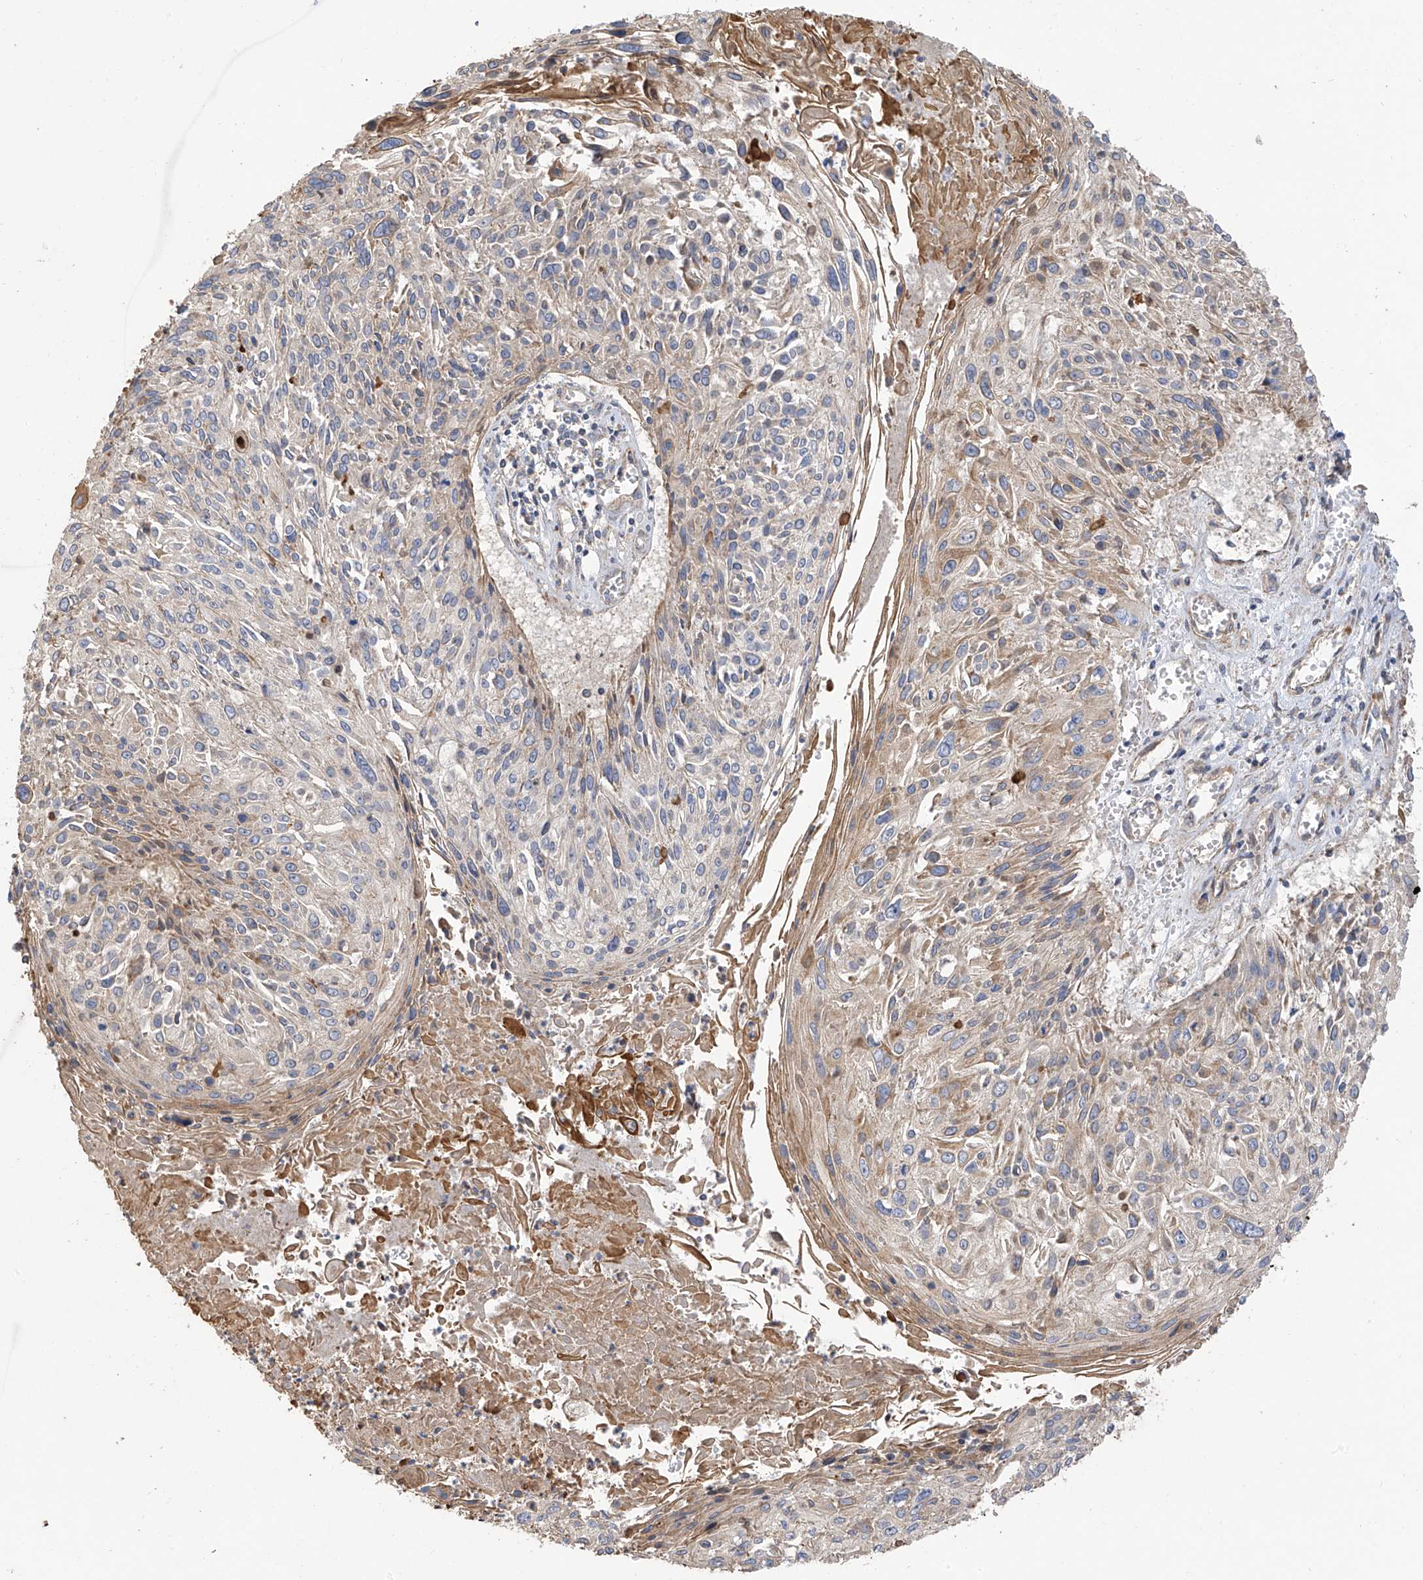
{"staining": {"intensity": "weak", "quantity": "<25%", "location": "cytoplasmic/membranous"}, "tissue": "cervical cancer", "cell_type": "Tumor cells", "image_type": "cancer", "snomed": [{"axis": "morphology", "description": "Squamous cell carcinoma, NOS"}, {"axis": "topography", "description": "Cervix"}], "caption": "Protein analysis of squamous cell carcinoma (cervical) exhibits no significant positivity in tumor cells. Nuclei are stained in blue.", "gene": "SLC43A3", "patient": {"sex": "female", "age": 51}}